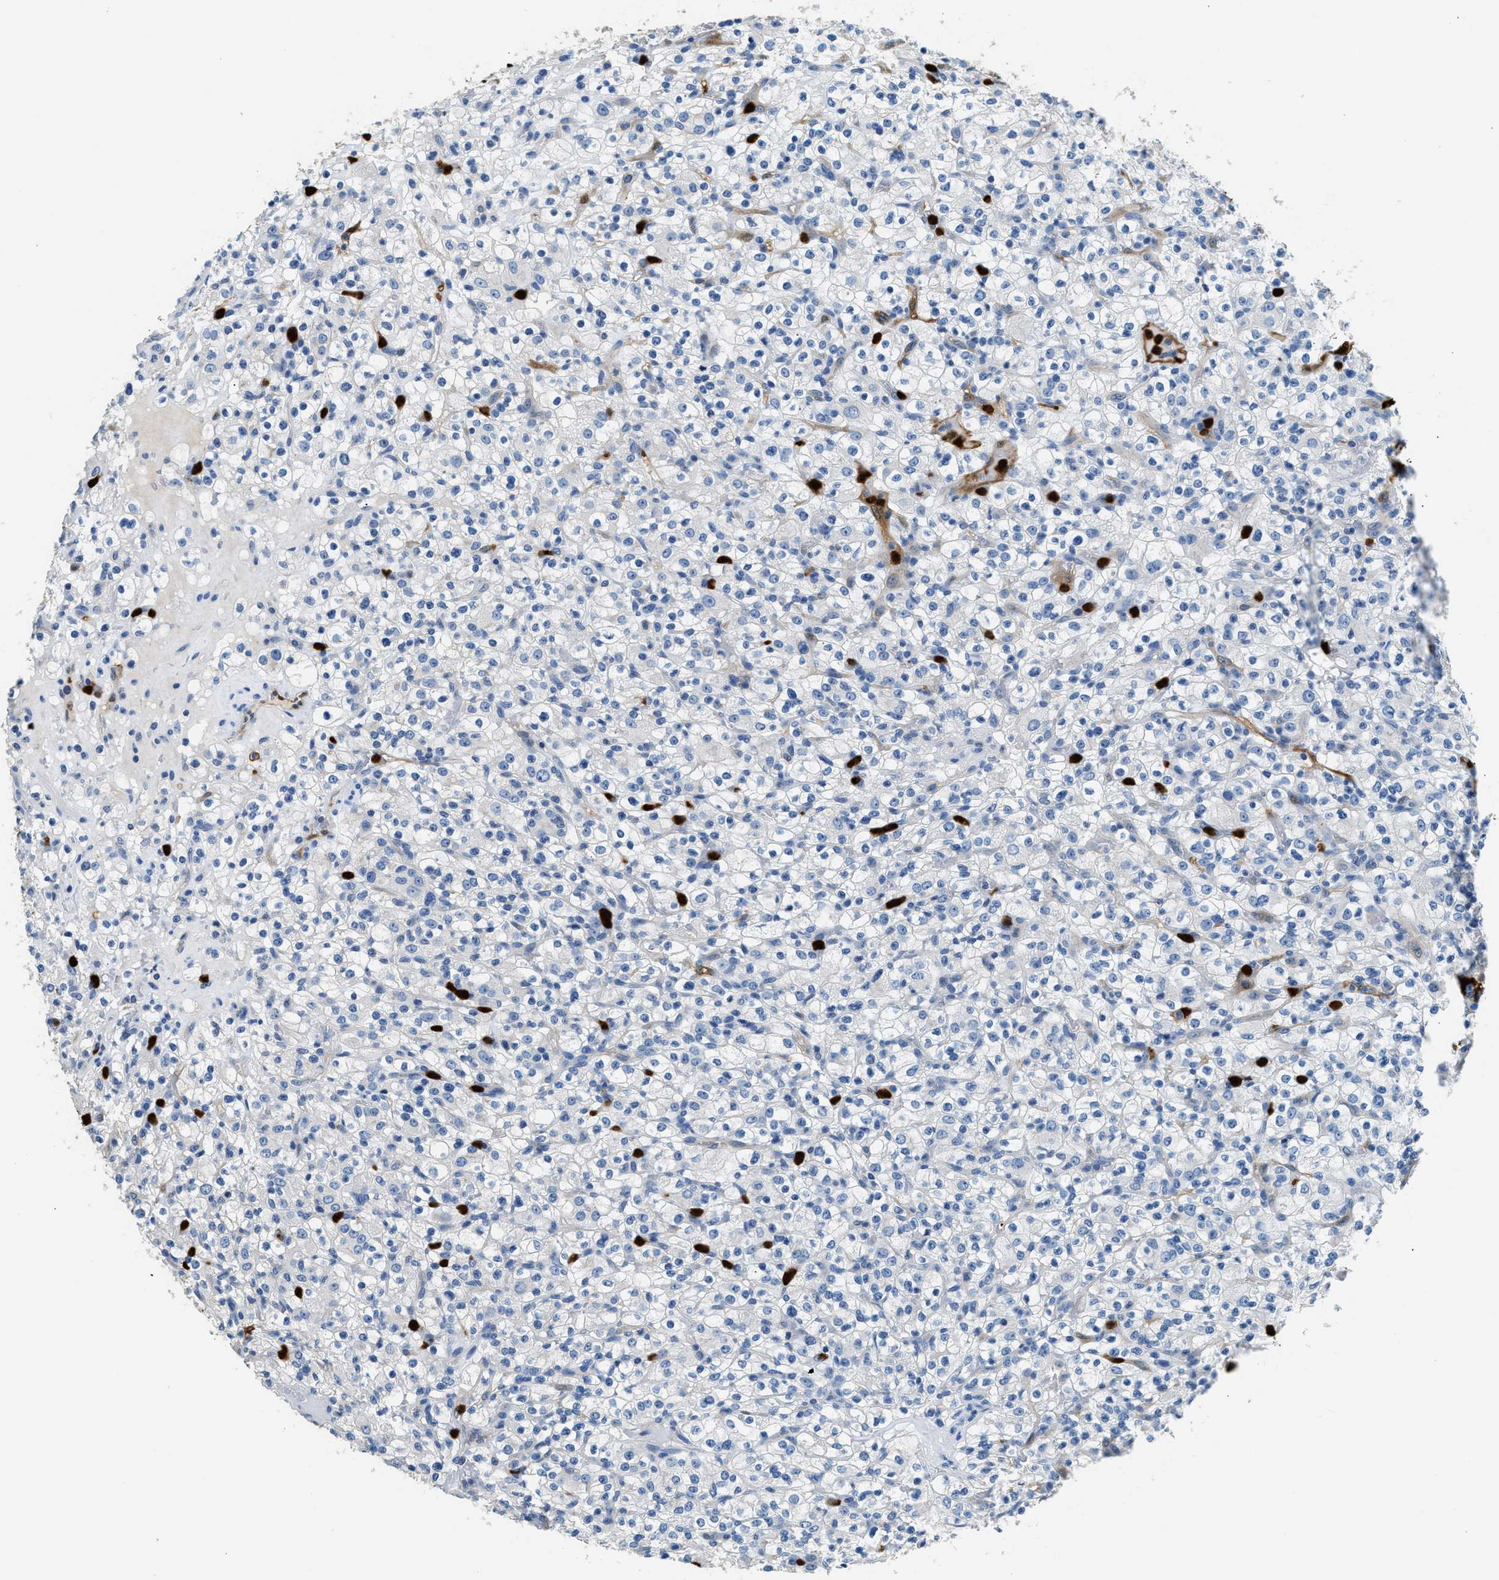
{"staining": {"intensity": "negative", "quantity": "none", "location": "none"}, "tissue": "renal cancer", "cell_type": "Tumor cells", "image_type": "cancer", "snomed": [{"axis": "morphology", "description": "Normal tissue, NOS"}, {"axis": "morphology", "description": "Adenocarcinoma, NOS"}, {"axis": "topography", "description": "Kidney"}], "caption": "Micrograph shows no protein expression in tumor cells of renal cancer (adenocarcinoma) tissue.", "gene": "ANXA3", "patient": {"sex": "female", "age": 72}}